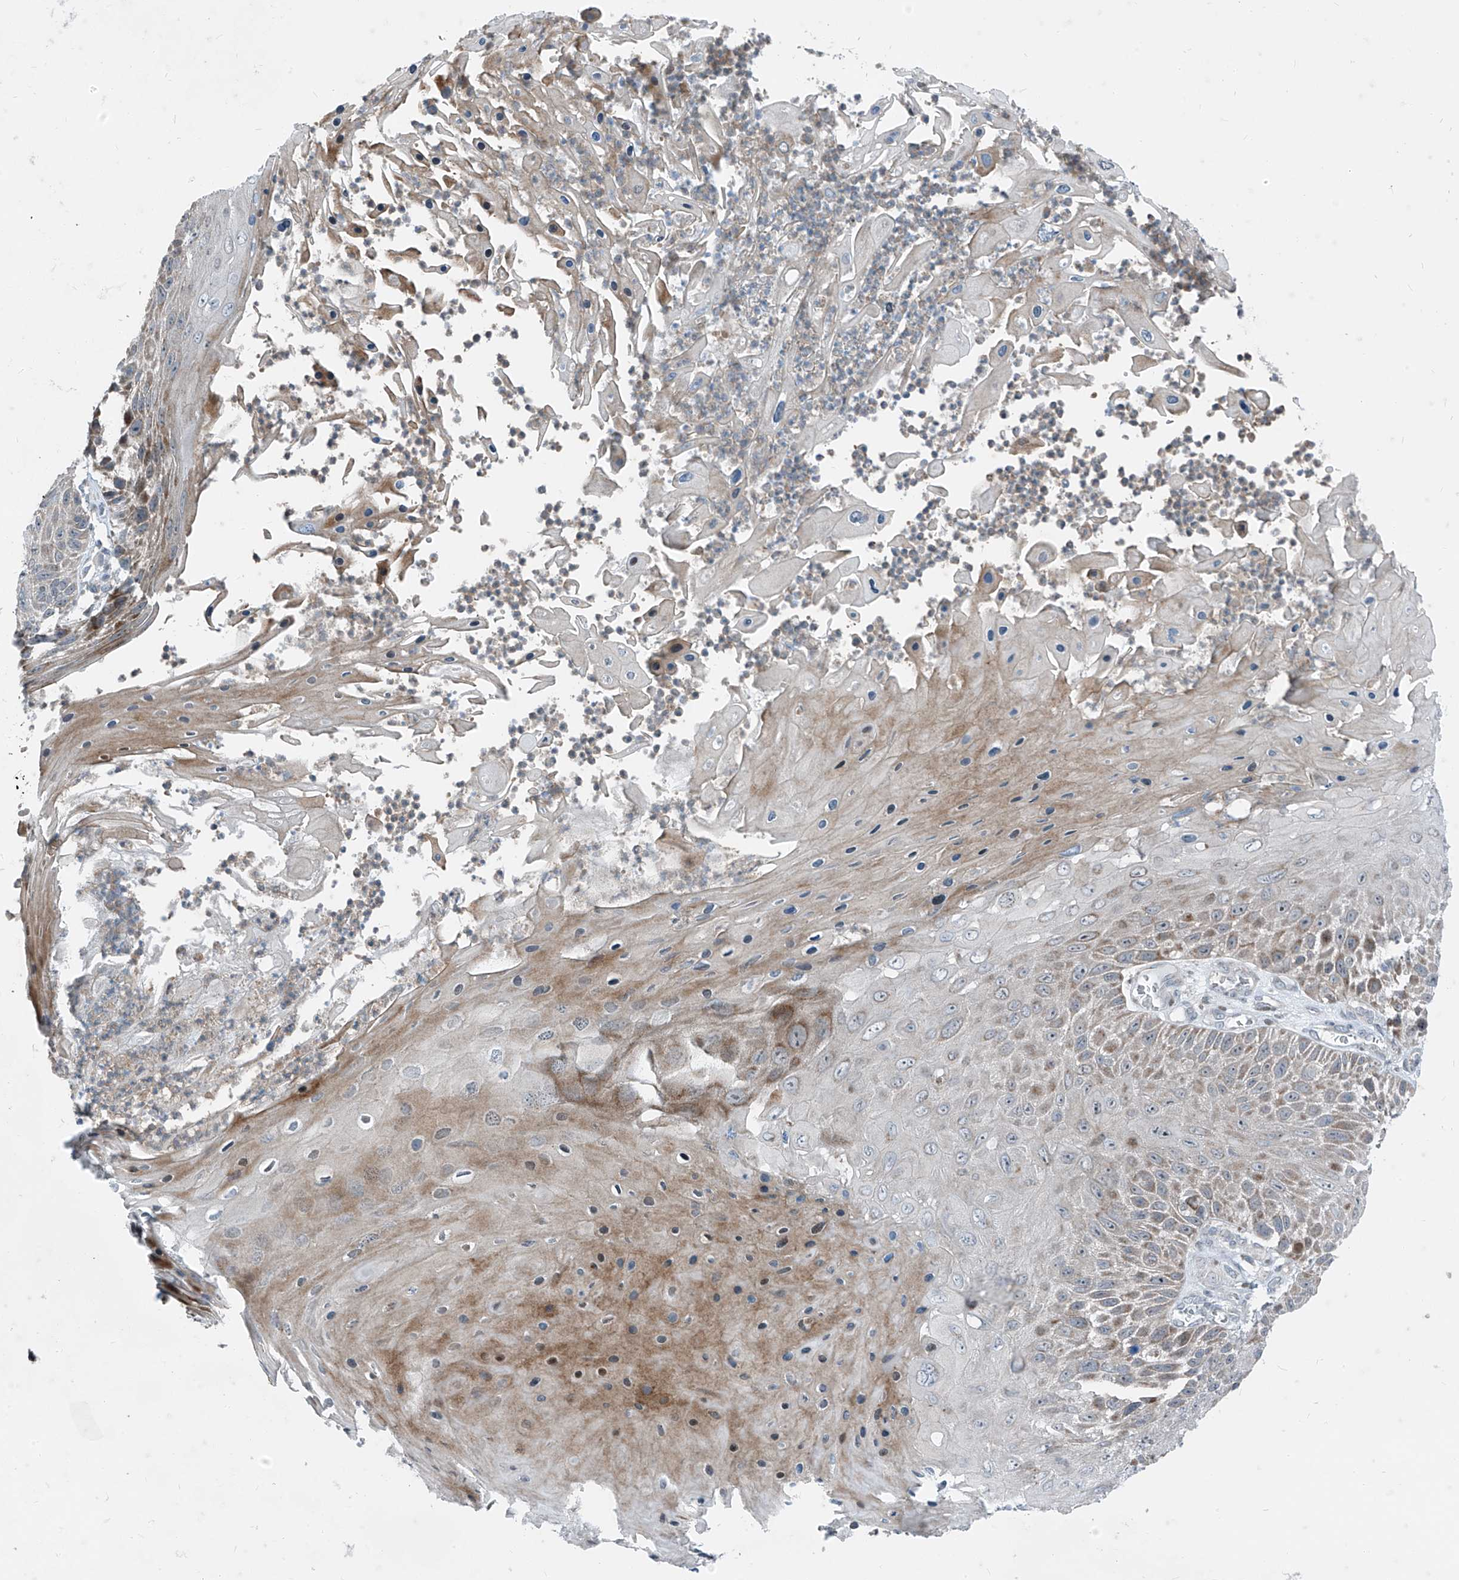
{"staining": {"intensity": "moderate", "quantity": "<25%", "location": "cytoplasmic/membranous"}, "tissue": "skin cancer", "cell_type": "Tumor cells", "image_type": "cancer", "snomed": [{"axis": "morphology", "description": "Squamous cell carcinoma, NOS"}, {"axis": "topography", "description": "Skin"}], "caption": "Protein analysis of skin squamous cell carcinoma tissue shows moderate cytoplasmic/membranous positivity in approximately <25% of tumor cells. The protein is stained brown, and the nuclei are stained in blue (DAB IHC with brightfield microscopy, high magnification).", "gene": "PPCS", "patient": {"sex": "female", "age": 88}}